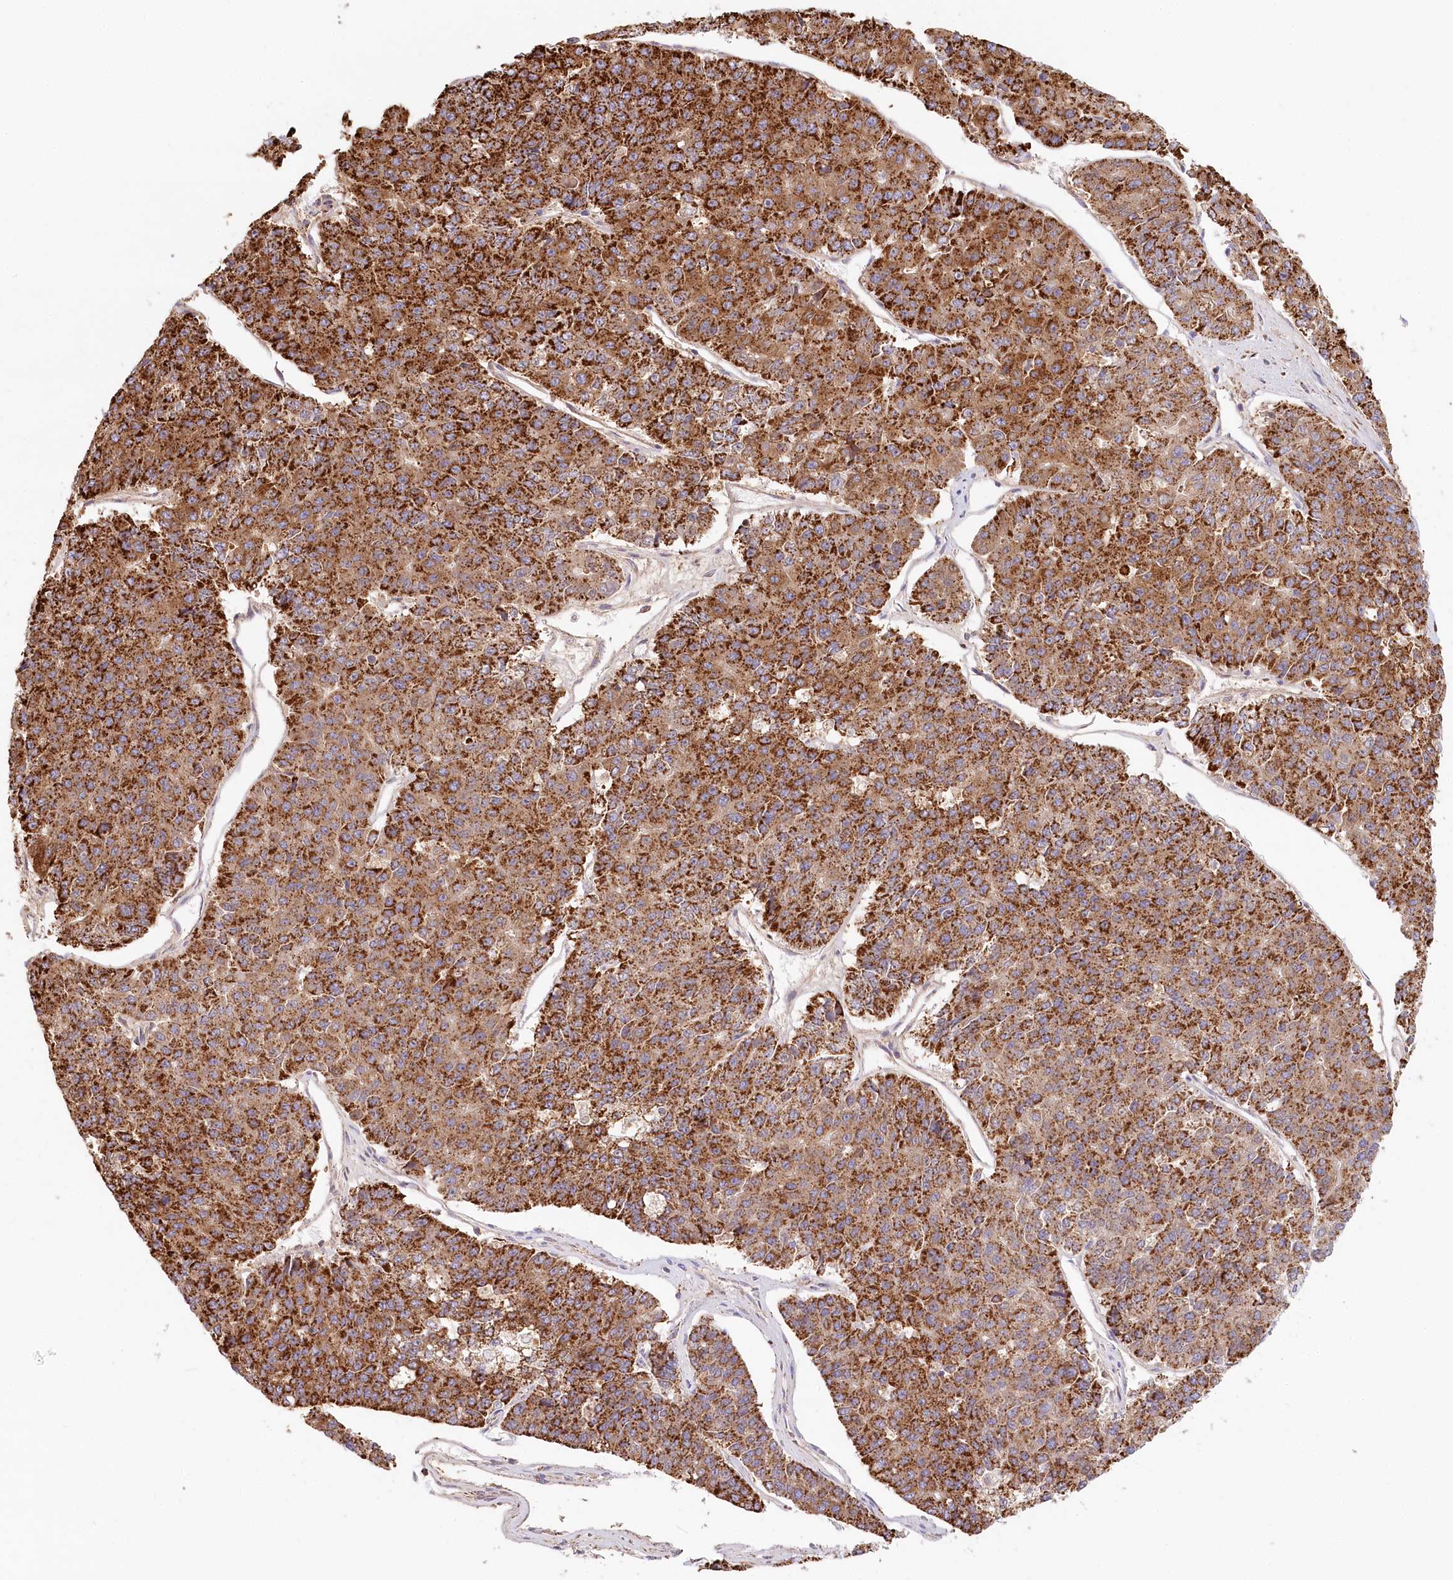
{"staining": {"intensity": "strong", "quantity": ">75%", "location": "cytoplasmic/membranous"}, "tissue": "pancreatic cancer", "cell_type": "Tumor cells", "image_type": "cancer", "snomed": [{"axis": "morphology", "description": "Adenocarcinoma, NOS"}, {"axis": "topography", "description": "Pancreas"}], "caption": "Brown immunohistochemical staining in pancreatic adenocarcinoma exhibits strong cytoplasmic/membranous positivity in approximately >75% of tumor cells.", "gene": "UMPS", "patient": {"sex": "male", "age": 50}}